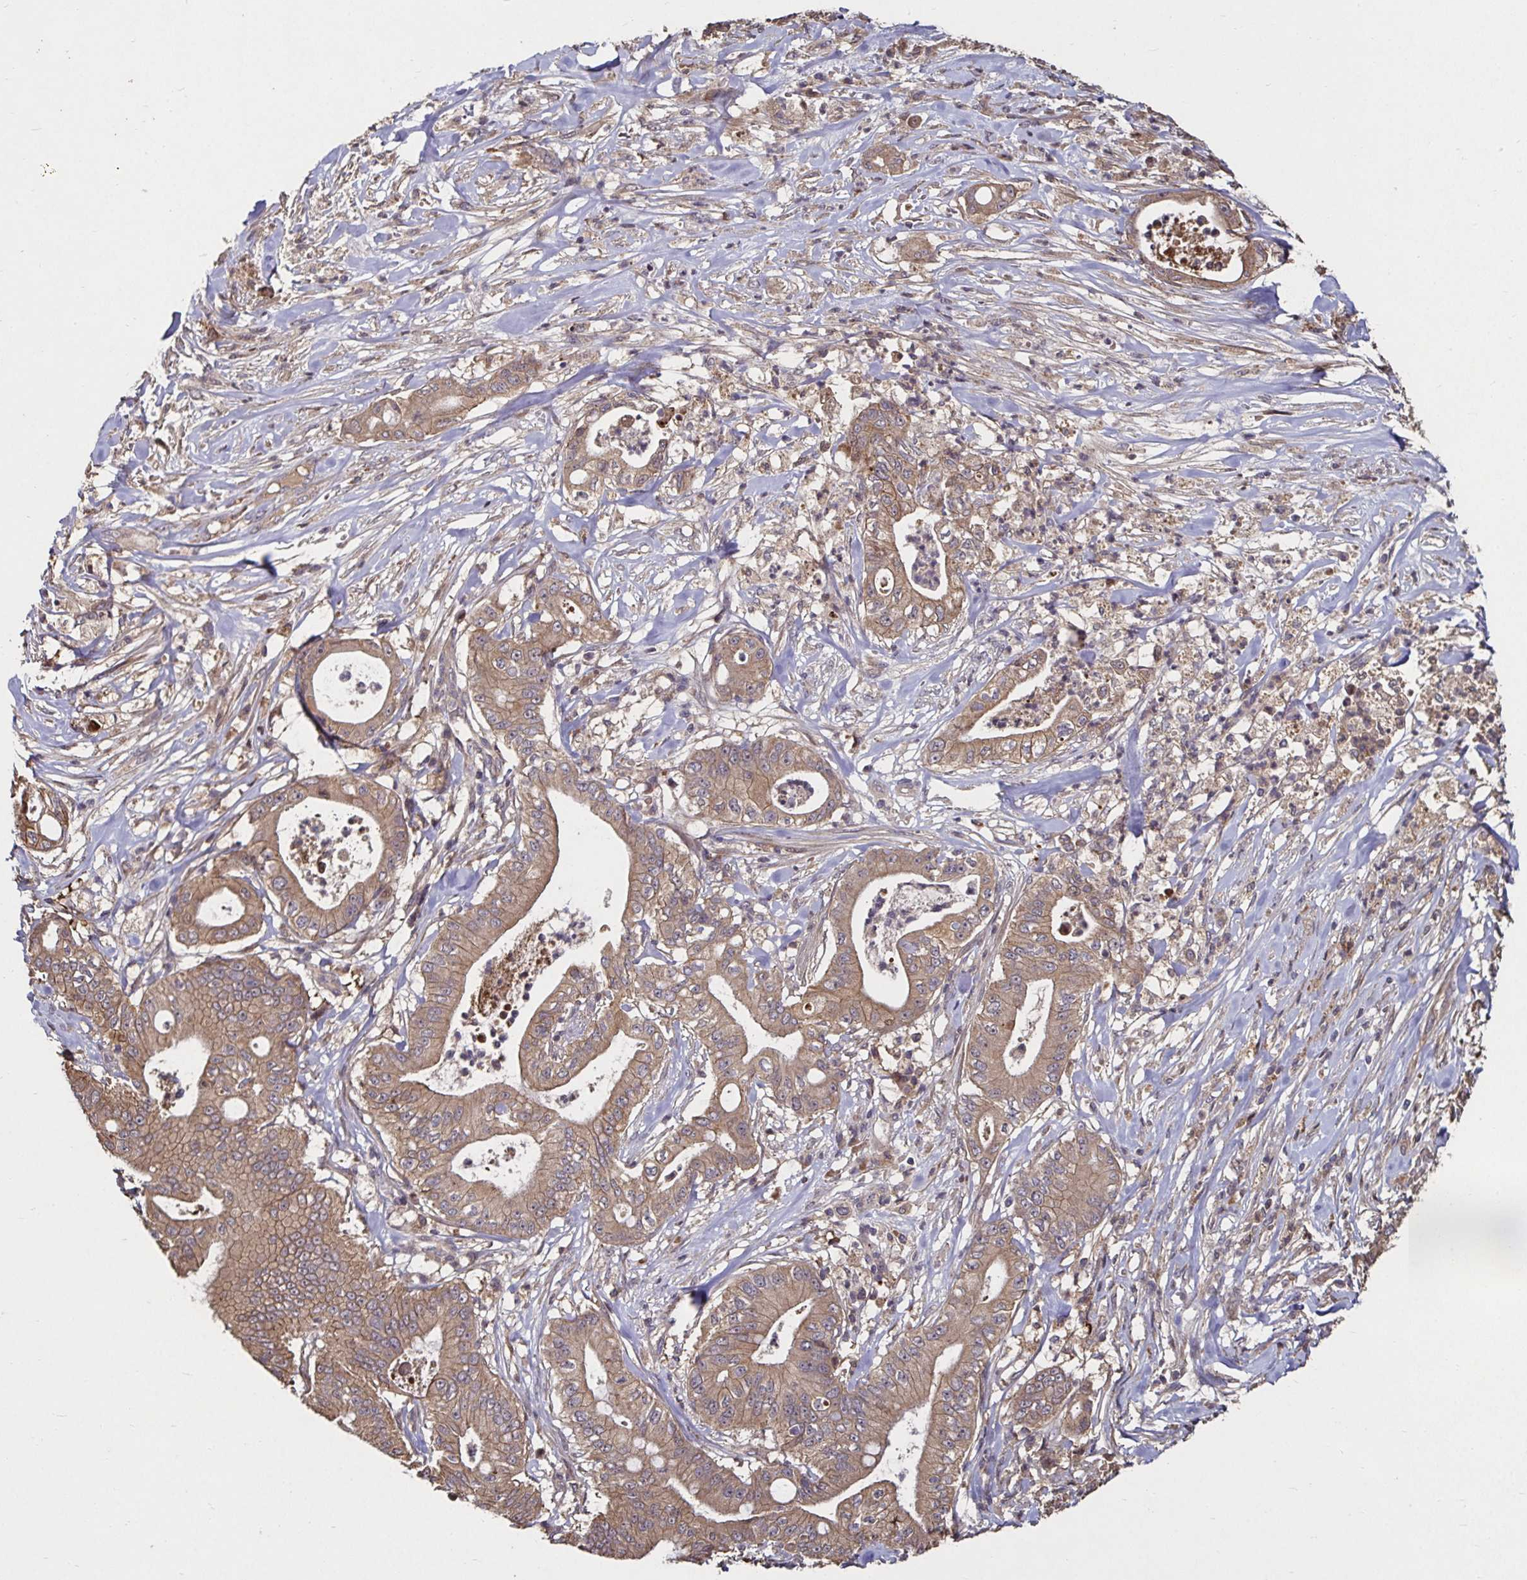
{"staining": {"intensity": "moderate", "quantity": ">75%", "location": "cytoplasmic/membranous"}, "tissue": "pancreatic cancer", "cell_type": "Tumor cells", "image_type": "cancer", "snomed": [{"axis": "morphology", "description": "Adenocarcinoma, NOS"}, {"axis": "topography", "description": "Pancreas"}], "caption": "Immunohistochemistry micrograph of human pancreatic cancer (adenocarcinoma) stained for a protein (brown), which exhibits medium levels of moderate cytoplasmic/membranous positivity in about >75% of tumor cells.", "gene": "SMYD3", "patient": {"sex": "male", "age": 71}}